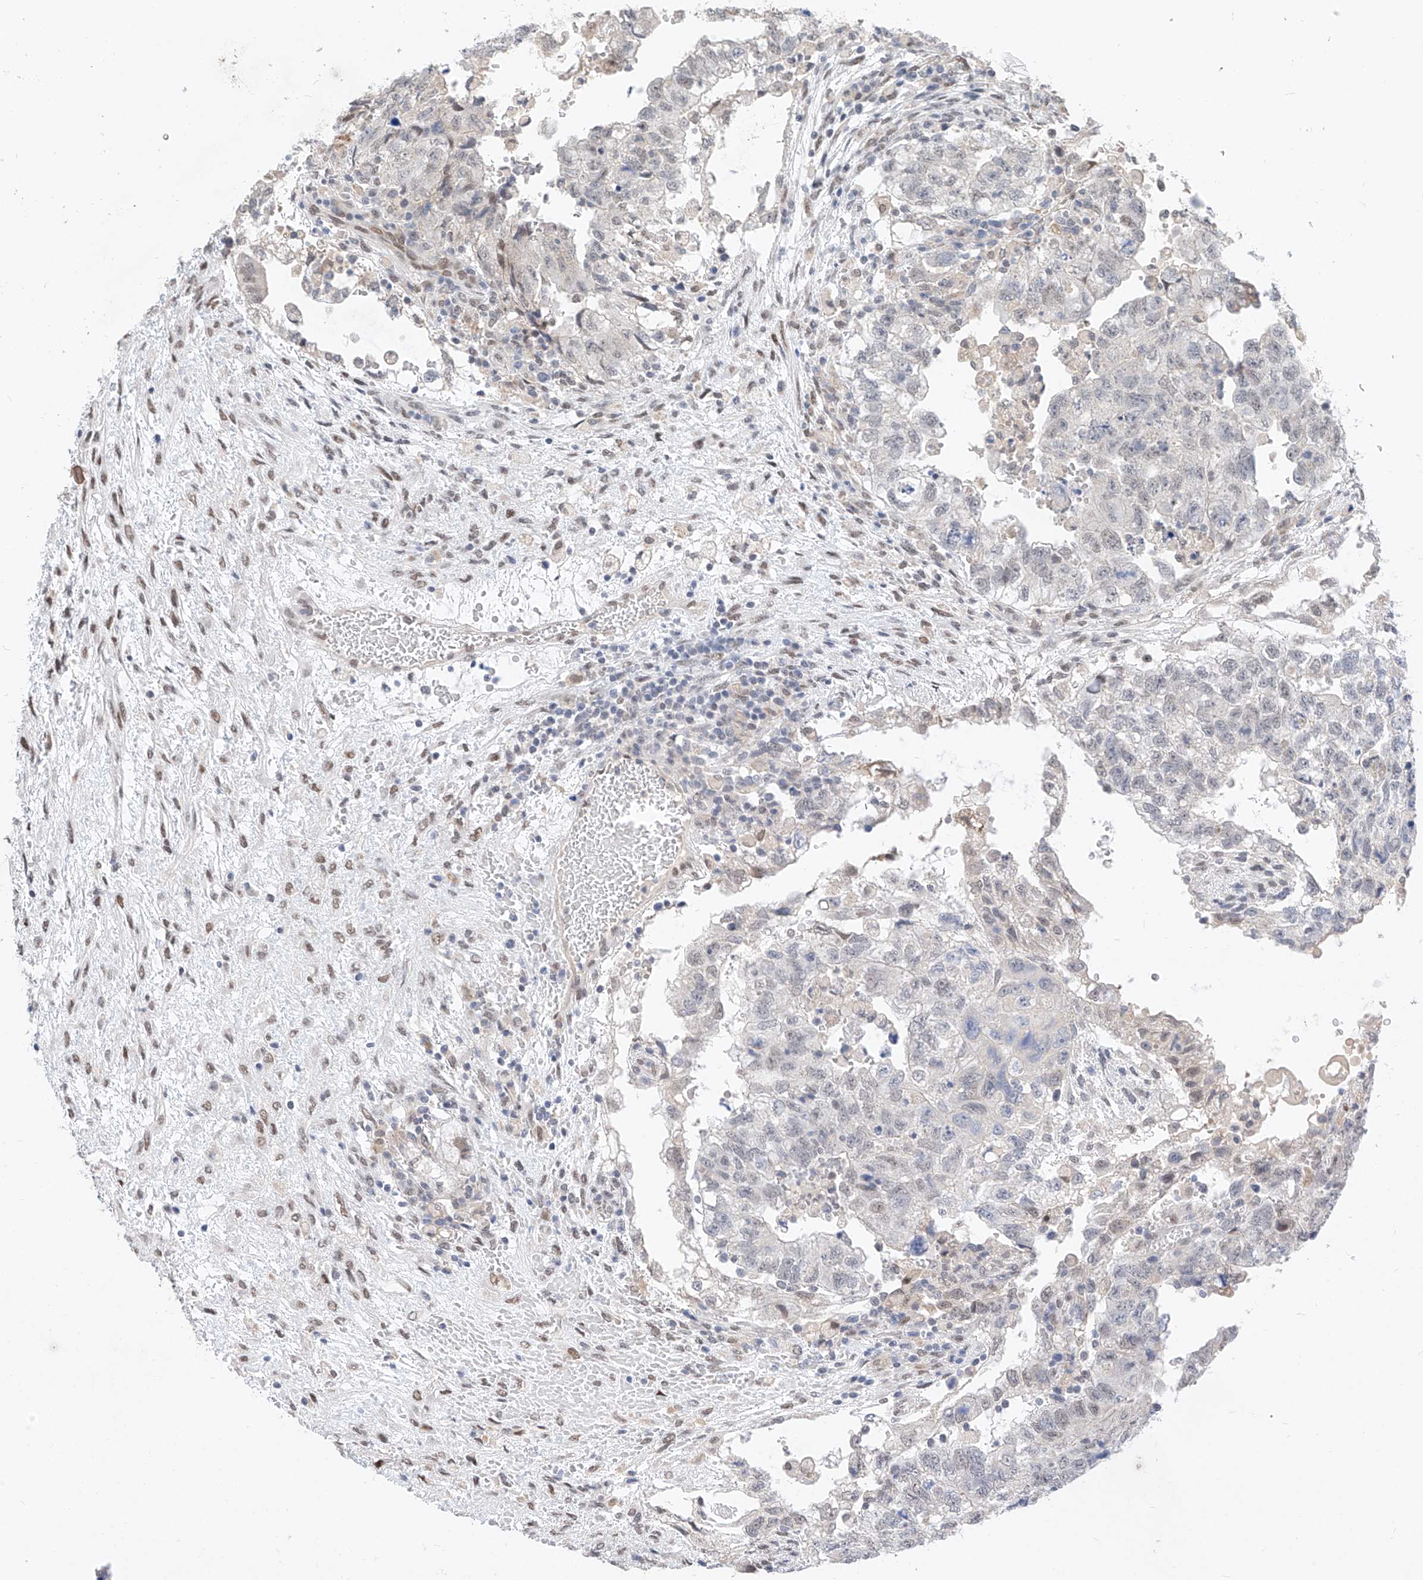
{"staining": {"intensity": "negative", "quantity": "none", "location": "none"}, "tissue": "testis cancer", "cell_type": "Tumor cells", "image_type": "cancer", "snomed": [{"axis": "morphology", "description": "Carcinoma, Embryonal, NOS"}, {"axis": "topography", "description": "Testis"}], "caption": "Immunohistochemistry histopathology image of human embryonal carcinoma (testis) stained for a protein (brown), which displays no expression in tumor cells.", "gene": "KCNJ1", "patient": {"sex": "male", "age": 36}}